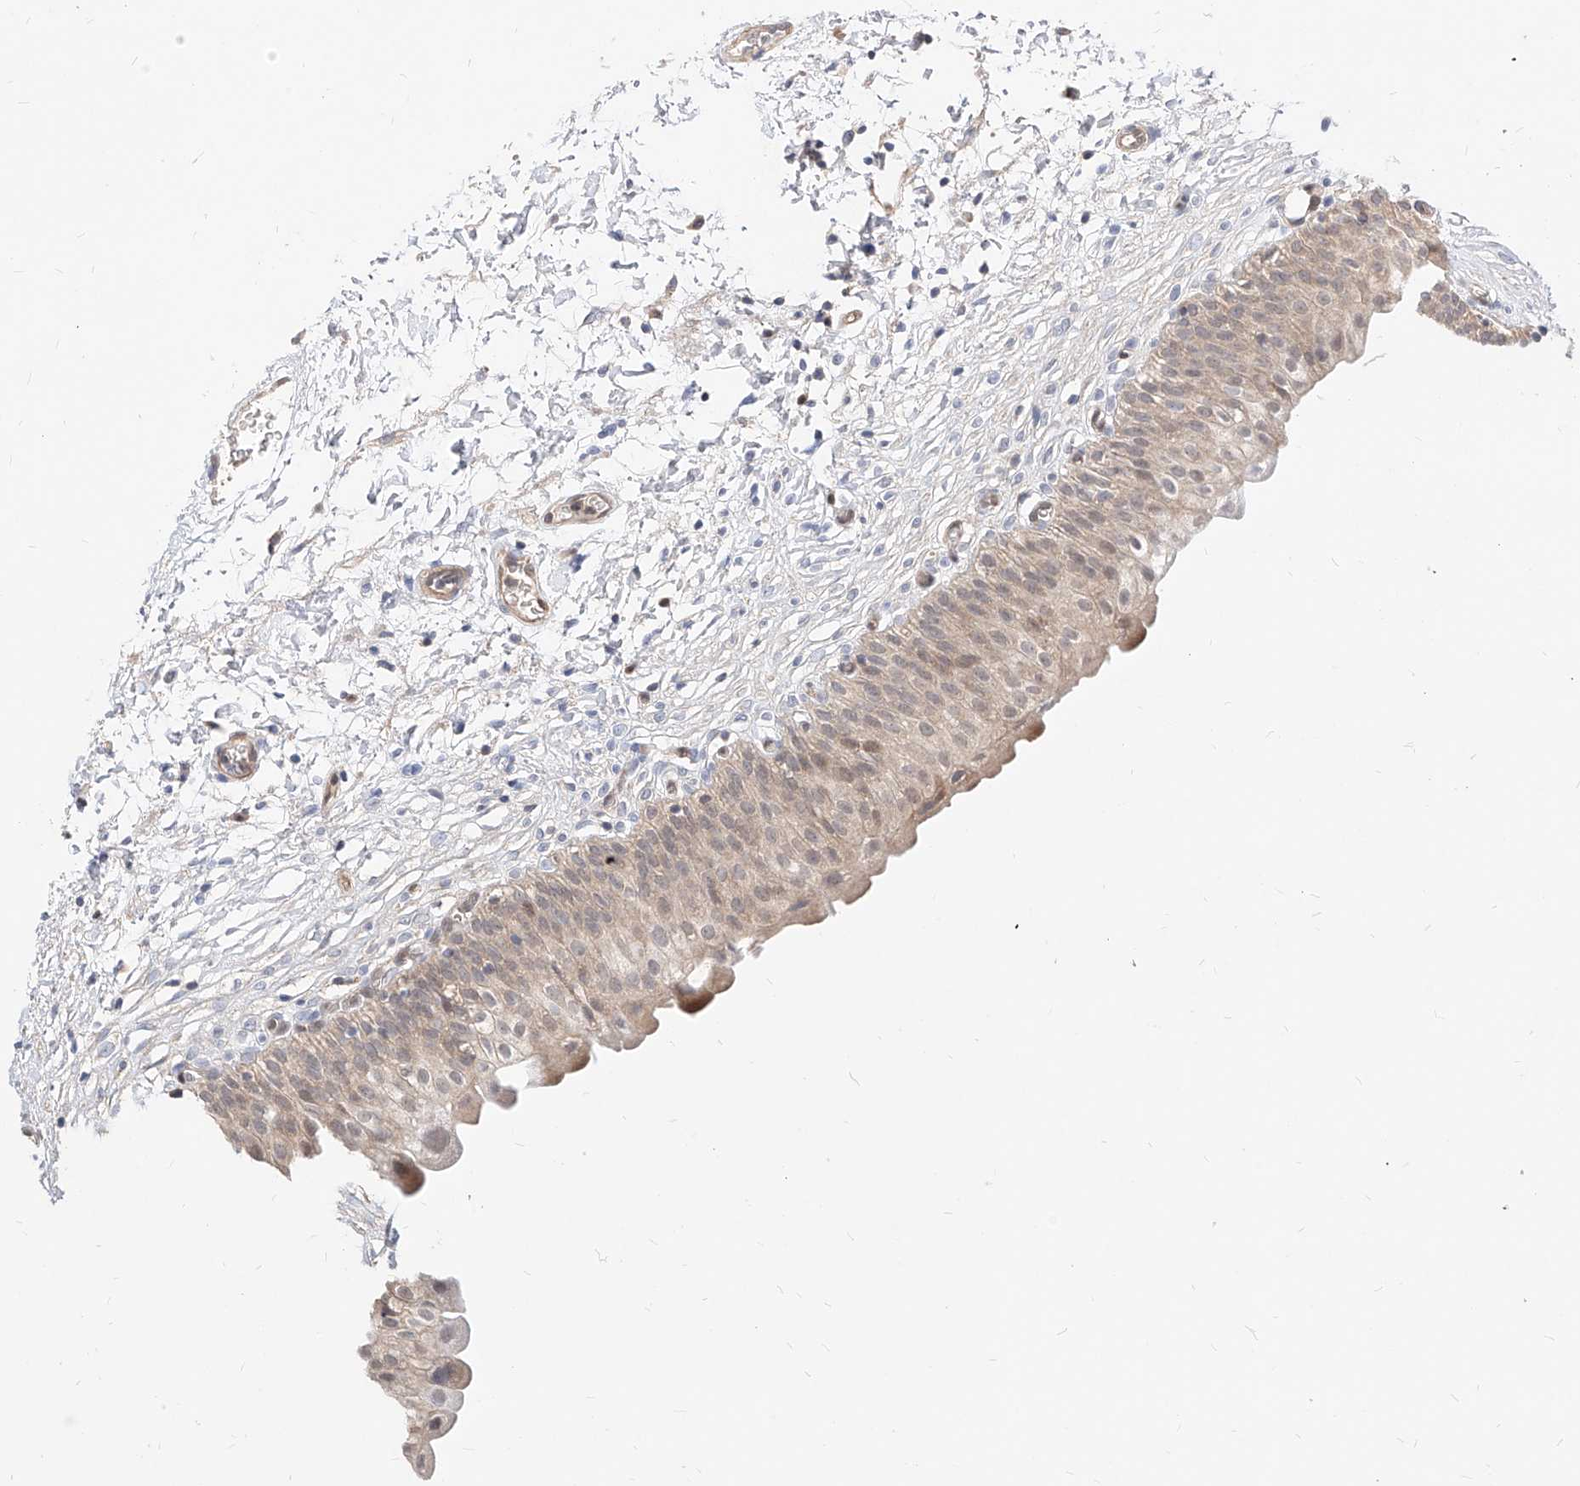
{"staining": {"intensity": "weak", "quantity": "25%-75%", "location": "cytoplasmic/membranous,nuclear"}, "tissue": "urinary bladder", "cell_type": "Urothelial cells", "image_type": "normal", "snomed": [{"axis": "morphology", "description": "Normal tissue, NOS"}, {"axis": "topography", "description": "Urinary bladder"}], "caption": "Human urinary bladder stained with a brown dye shows weak cytoplasmic/membranous,nuclear positive staining in about 25%-75% of urothelial cells.", "gene": "TSNAX", "patient": {"sex": "male", "age": 55}}